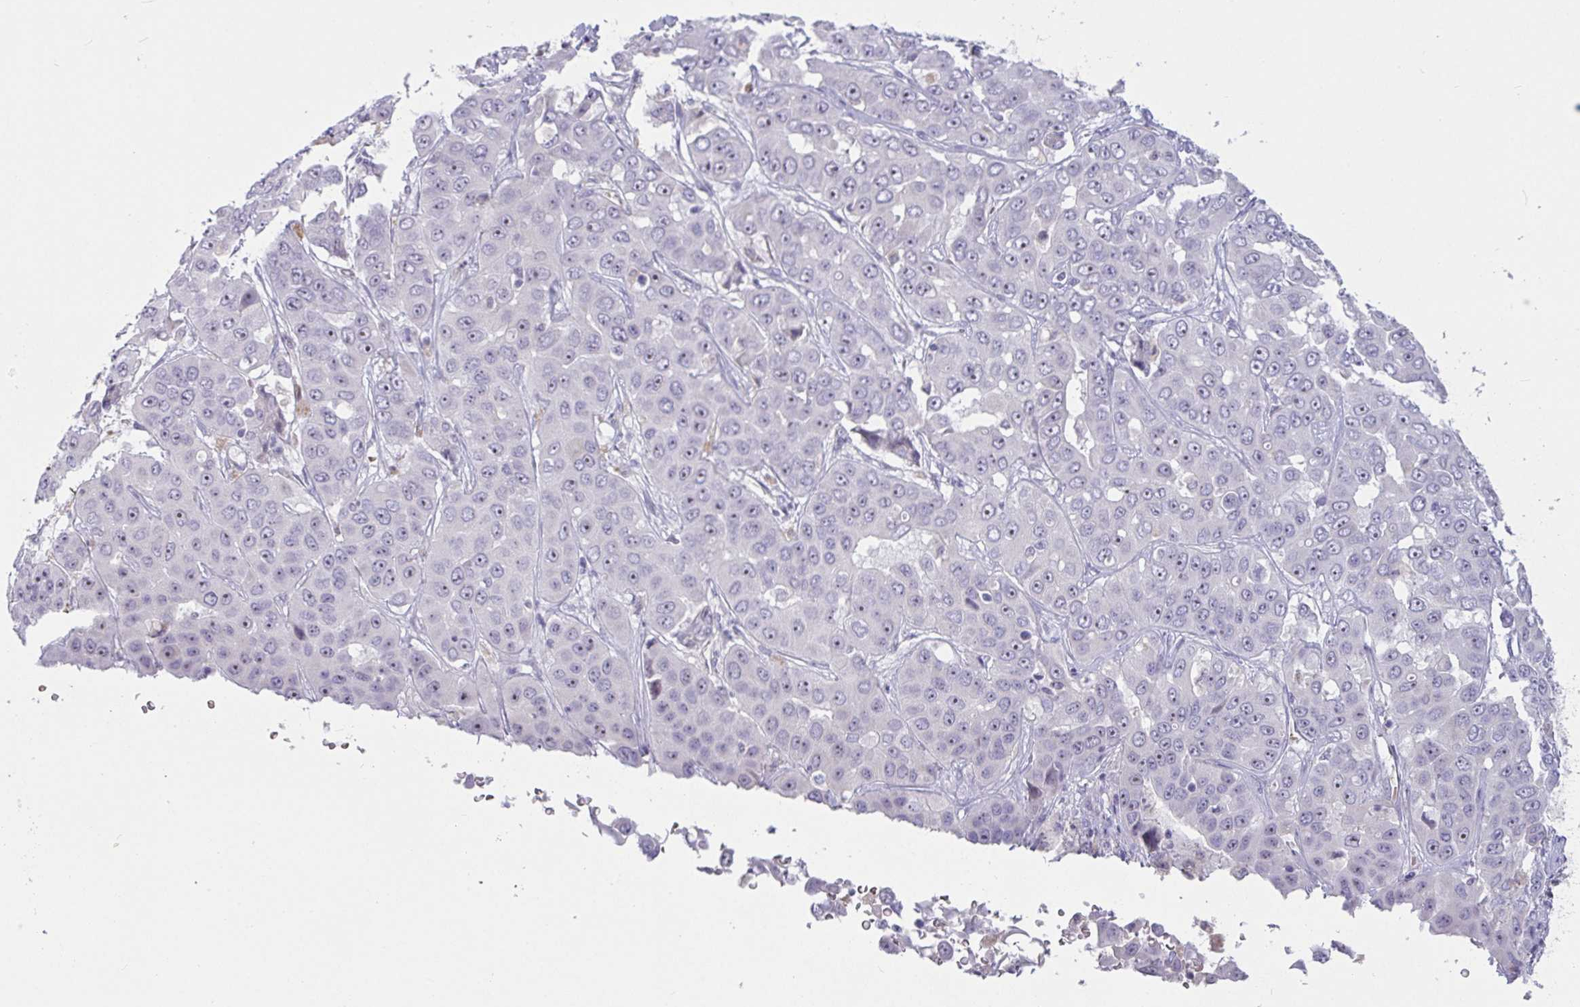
{"staining": {"intensity": "weak", "quantity": "25%-75%", "location": "nuclear"}, "tissue": "liver cancer", "cell_type": "Tumor cells", "image_type": "cancer", "snomed": [{"axis": "morphology", "description": "Cholangiocarcinoma"}, {"axis": "topography", "description": "Liver"}], "caption": "DAB immunohistochemical staining of liver cancer exhibits weak nuclear protein staining in approximately 25%-75% of tumor cells.", "gene": "MYC", "patient": {"sex": "female", "age": 52}}